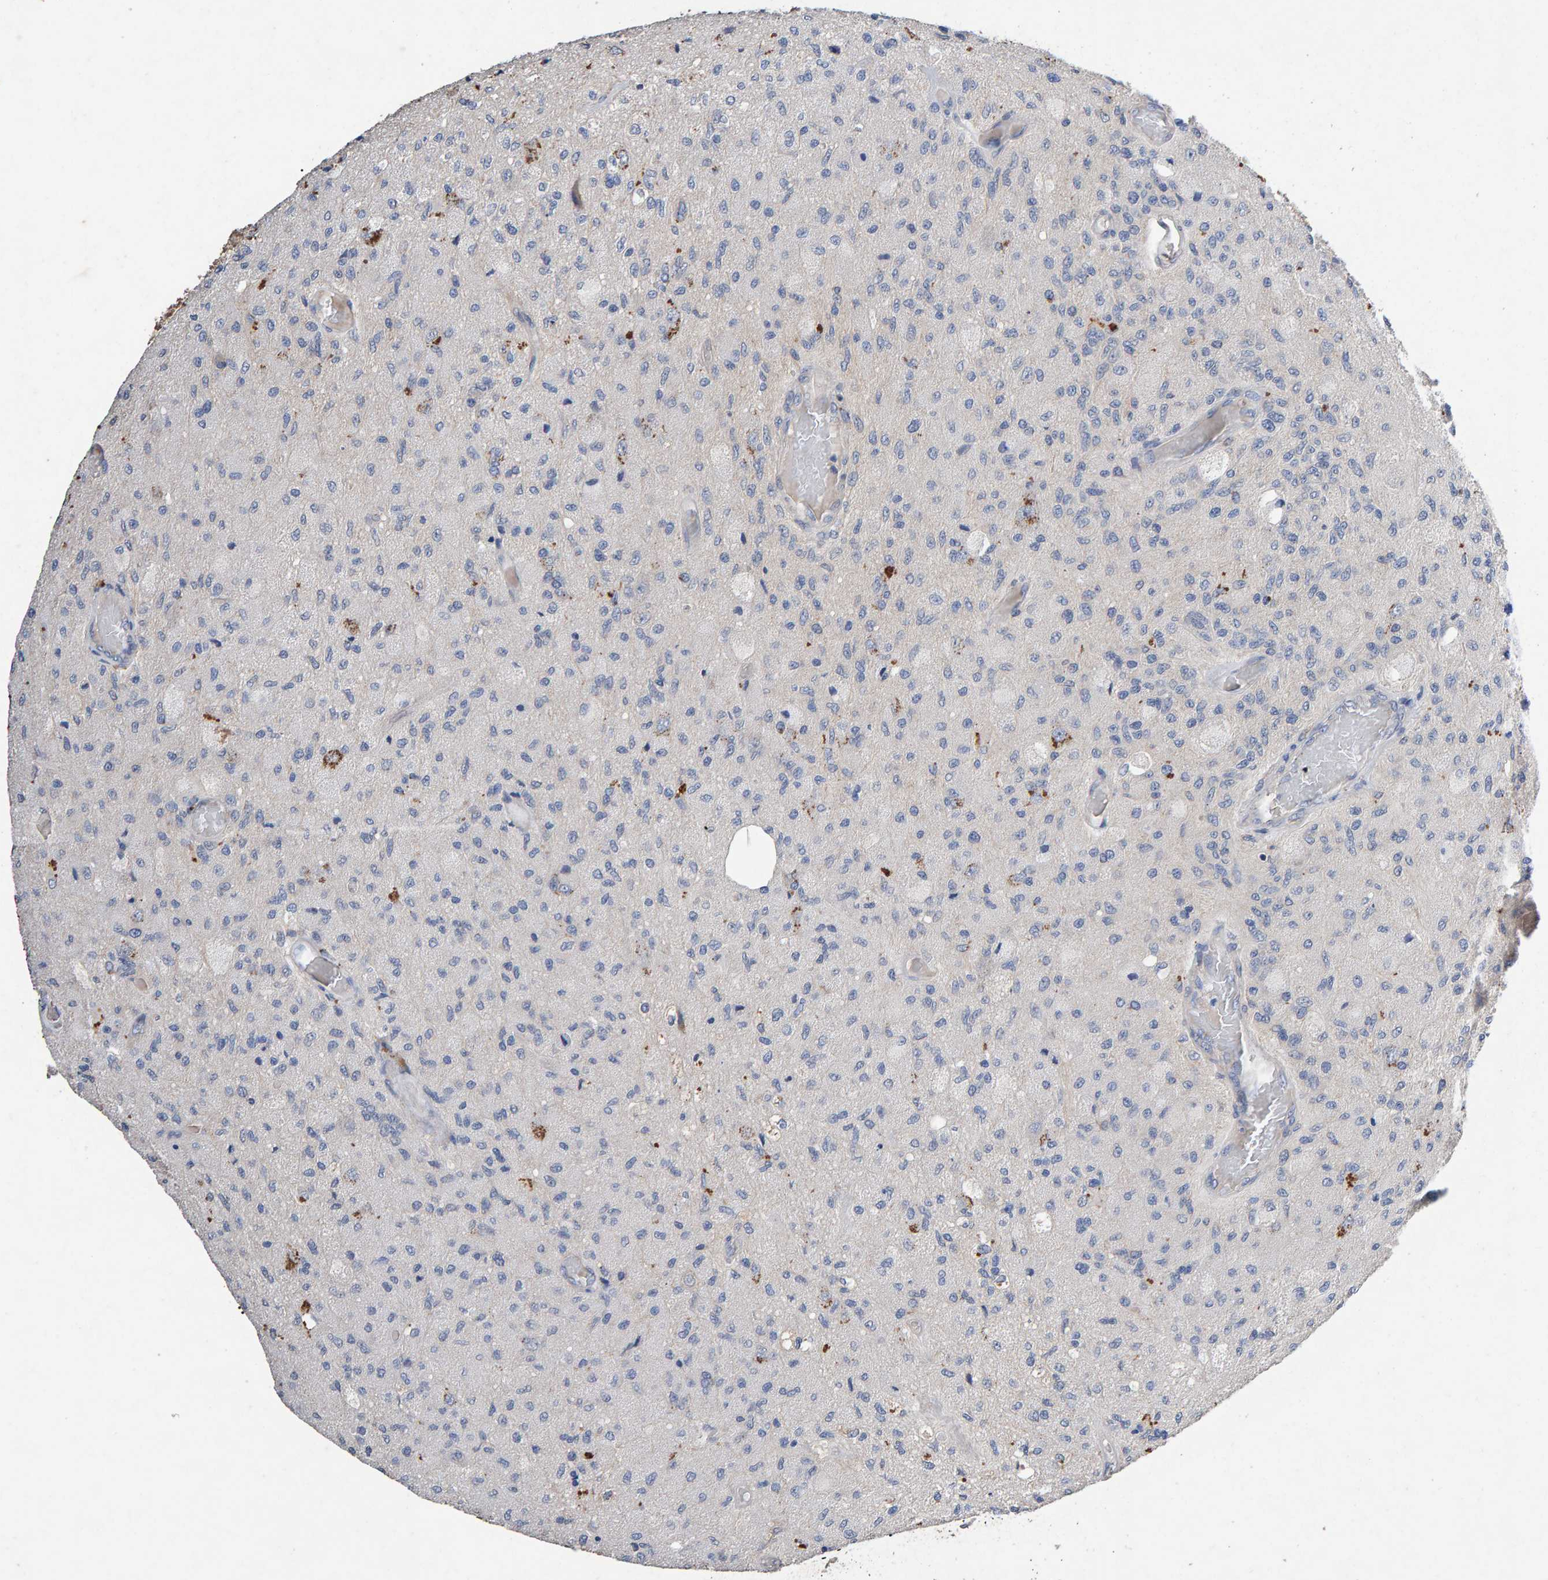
{"staining": {"intensity": "negative", "quantity": "none", "location": "none"}, "tissue": "glioma", "cell_type": "Tumor cells", "image_type": "cancer", "snomed": [{"axis": "morphology", "description": "Normal tissue, NOS"}, {"axis": "morphology", "description": "Glioma, malignant, High grade"}, {"axis": "topography", "description": "Cerebral cortex"}], "caption": "Human glioma stained for a protein using immunohistochemistry reveals no positivity in tumor cells.", "gene": "EFR3A", "patient": {"sex": "male", "age": 77}}